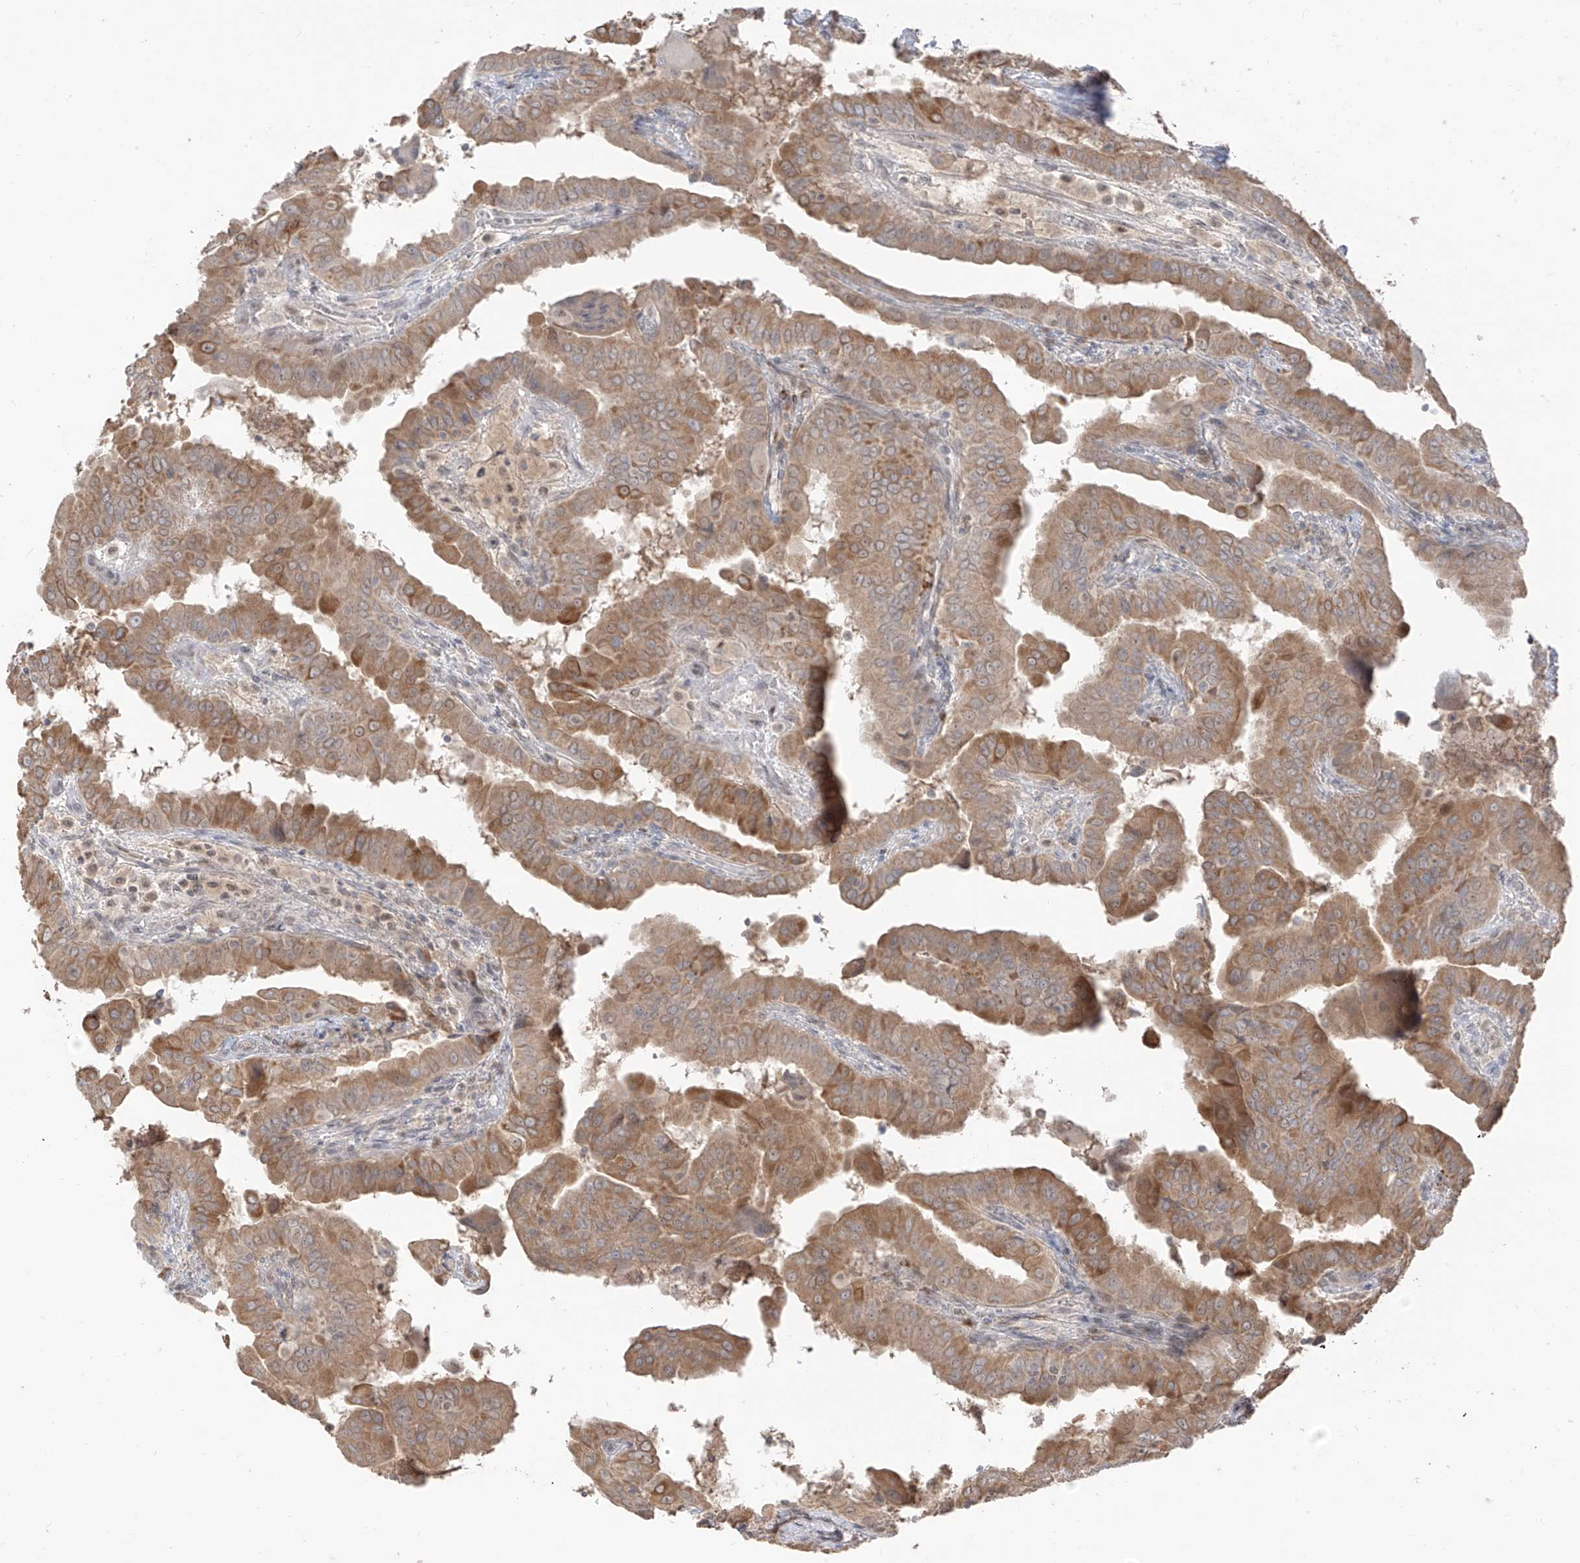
{"staining": {"intensity": "moderate", "quantity": ">75%", "location": "cytoplasmic/membranous"}, "tissue": "thyroid cancer", "cell_type": "Tumor cells", "image_type": "cancer", "snomed": [{"axis": "morphology", "description": "Papillary adenocarcinoma, NOS"}, {"axis": "topography", "description": "Thyroid gland"}], "caption": "The histopathology image demonstrates immunohistochemical staining of papillary adenocarcinoma (thyroid). There is moderate cytoplasmic/membranous staining is appreciated in approximately >75% of tumor cells.", "gene": "COLGALT2", "patient": {"sex": "male", "age": 33}}